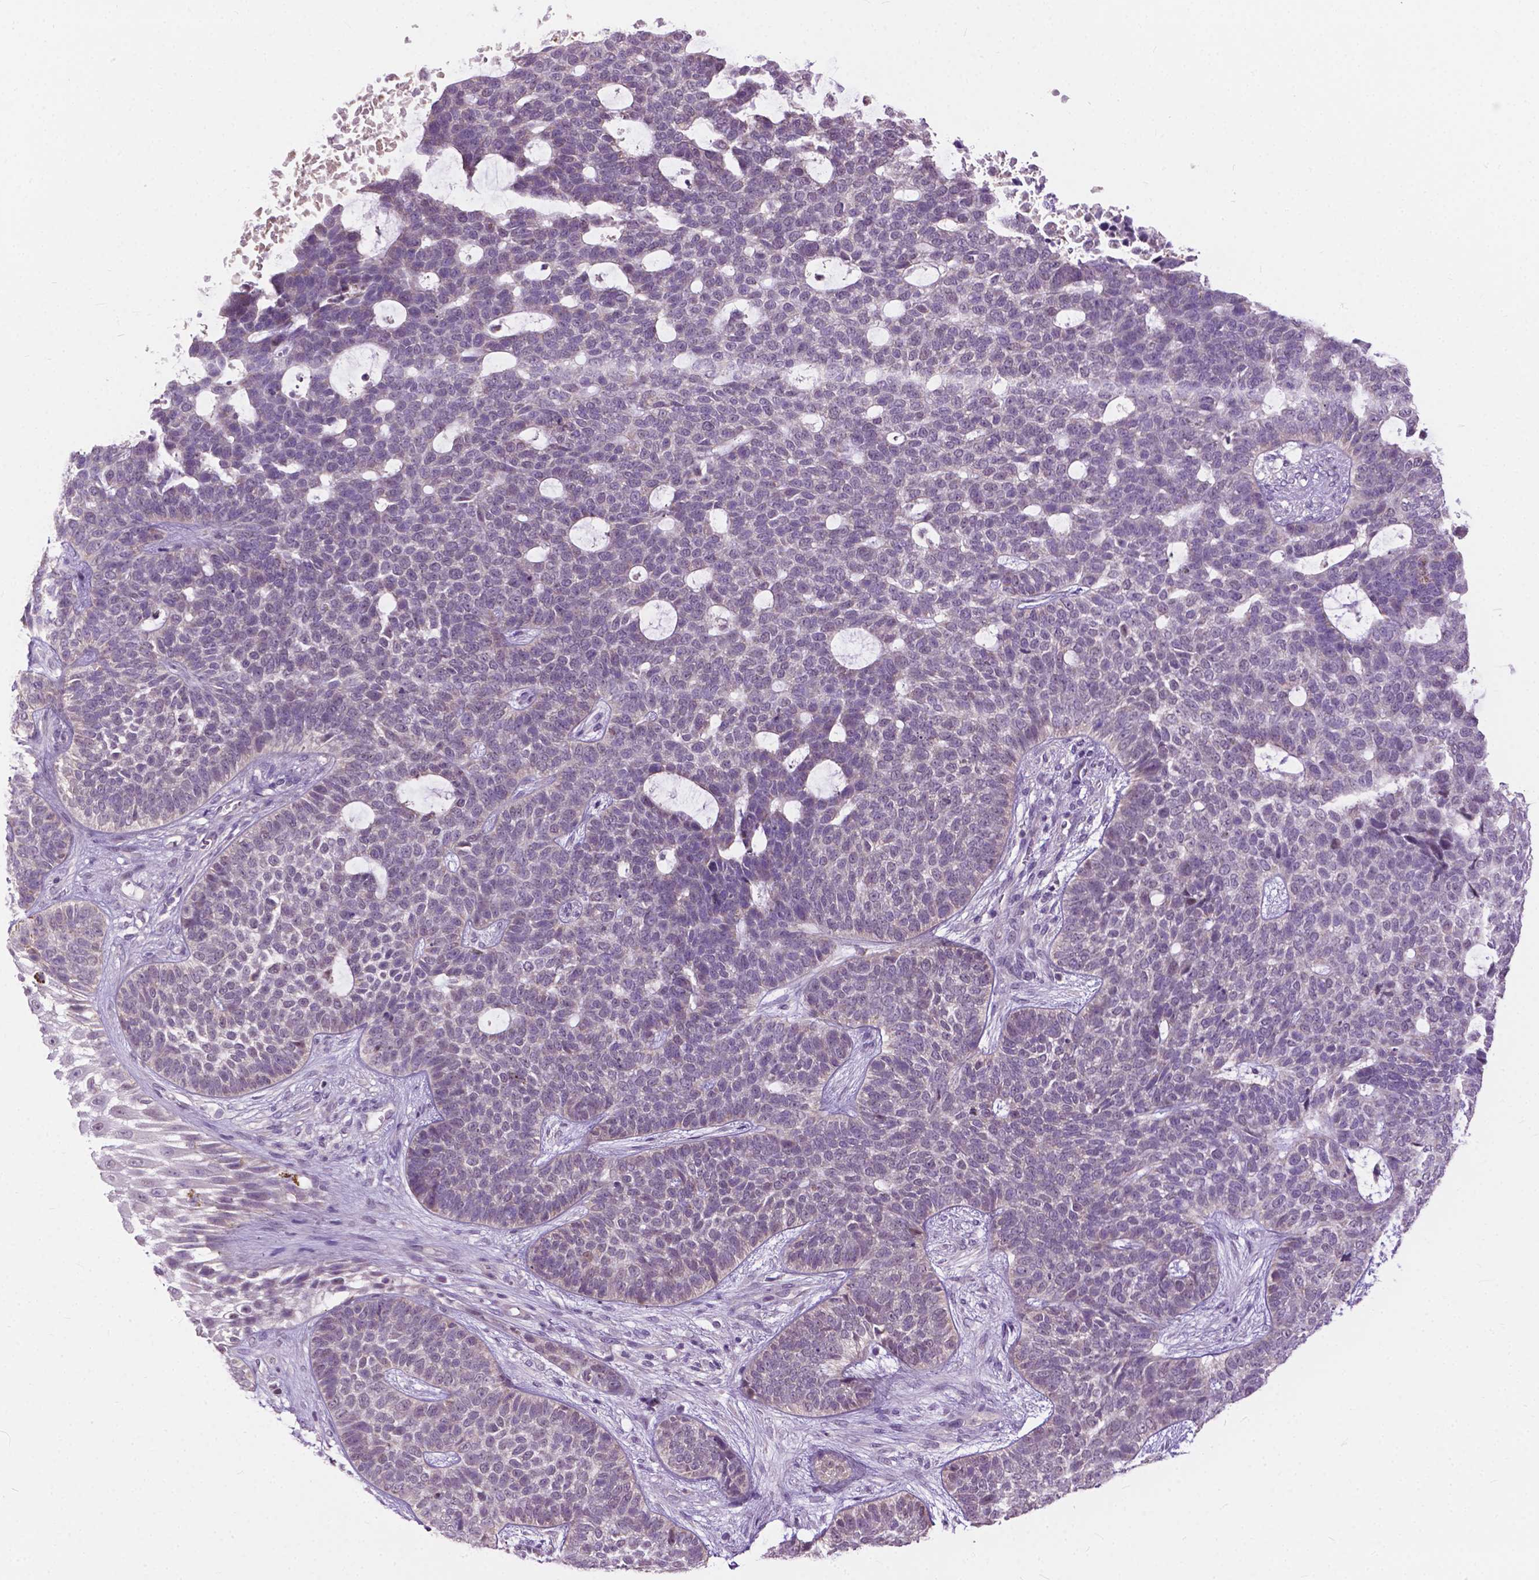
{"staining": {"intensity": "negative", "quantity": "none", "location": "none"}, "tissue": "skin cancer", "cell_type": "Tumor cells", "image_type": "cancer", "snomed": [{"axis": "morphology", "description": "Basal cell carcinoma"}, {"axis": "topography", "description": "Skin"}], "caption": "Protein analysis of skin cancer reveals no significant staining in tumor cells.", "gene": "TTC9B", "patient": {"sex": "female", "age": 69}}